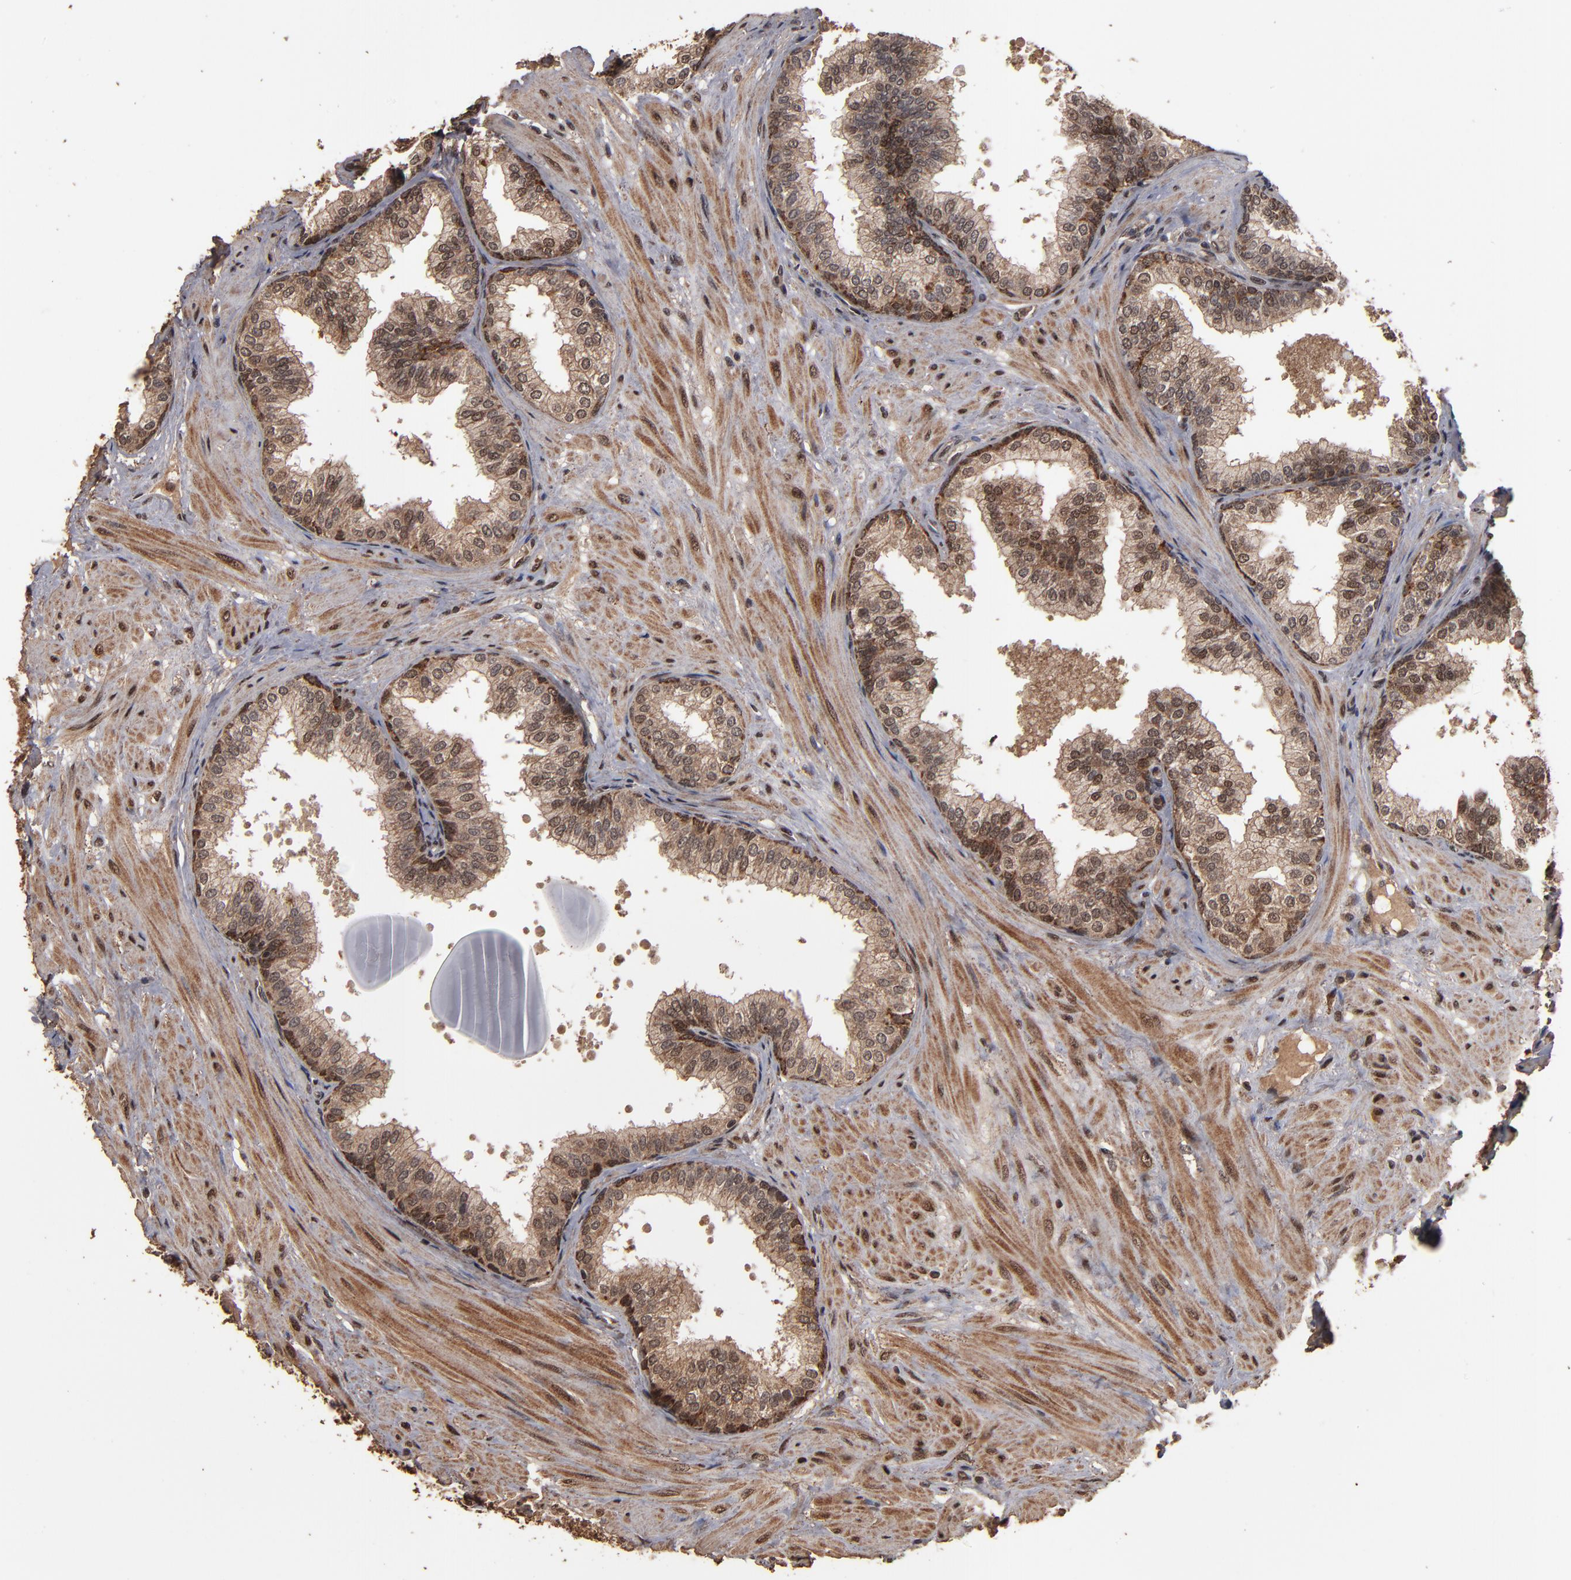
{"staining": {"intensity": "moderate", "quantity": ">75%", "location": "cytoplasmic/membranous,nuclear"}, "tissue": "prostate", "cell_type": "Glandular cells", "image_type": "normal", "snomed": [{"axis": "morphology", "description": "Normal tissue, NOS"}, {"axis": "topography", "description": "Prostate"}], "caption": "Immunohistochemistry photomicrograph of benign prostate stained for a protein (brown), which demonstrates medium levels of moderate cytoplasmic/membranous,nuclear positivity in approximately >75% of glandular cells.", "gene": "NXF2B", "patient": {"sex": "male", "age": 60}}